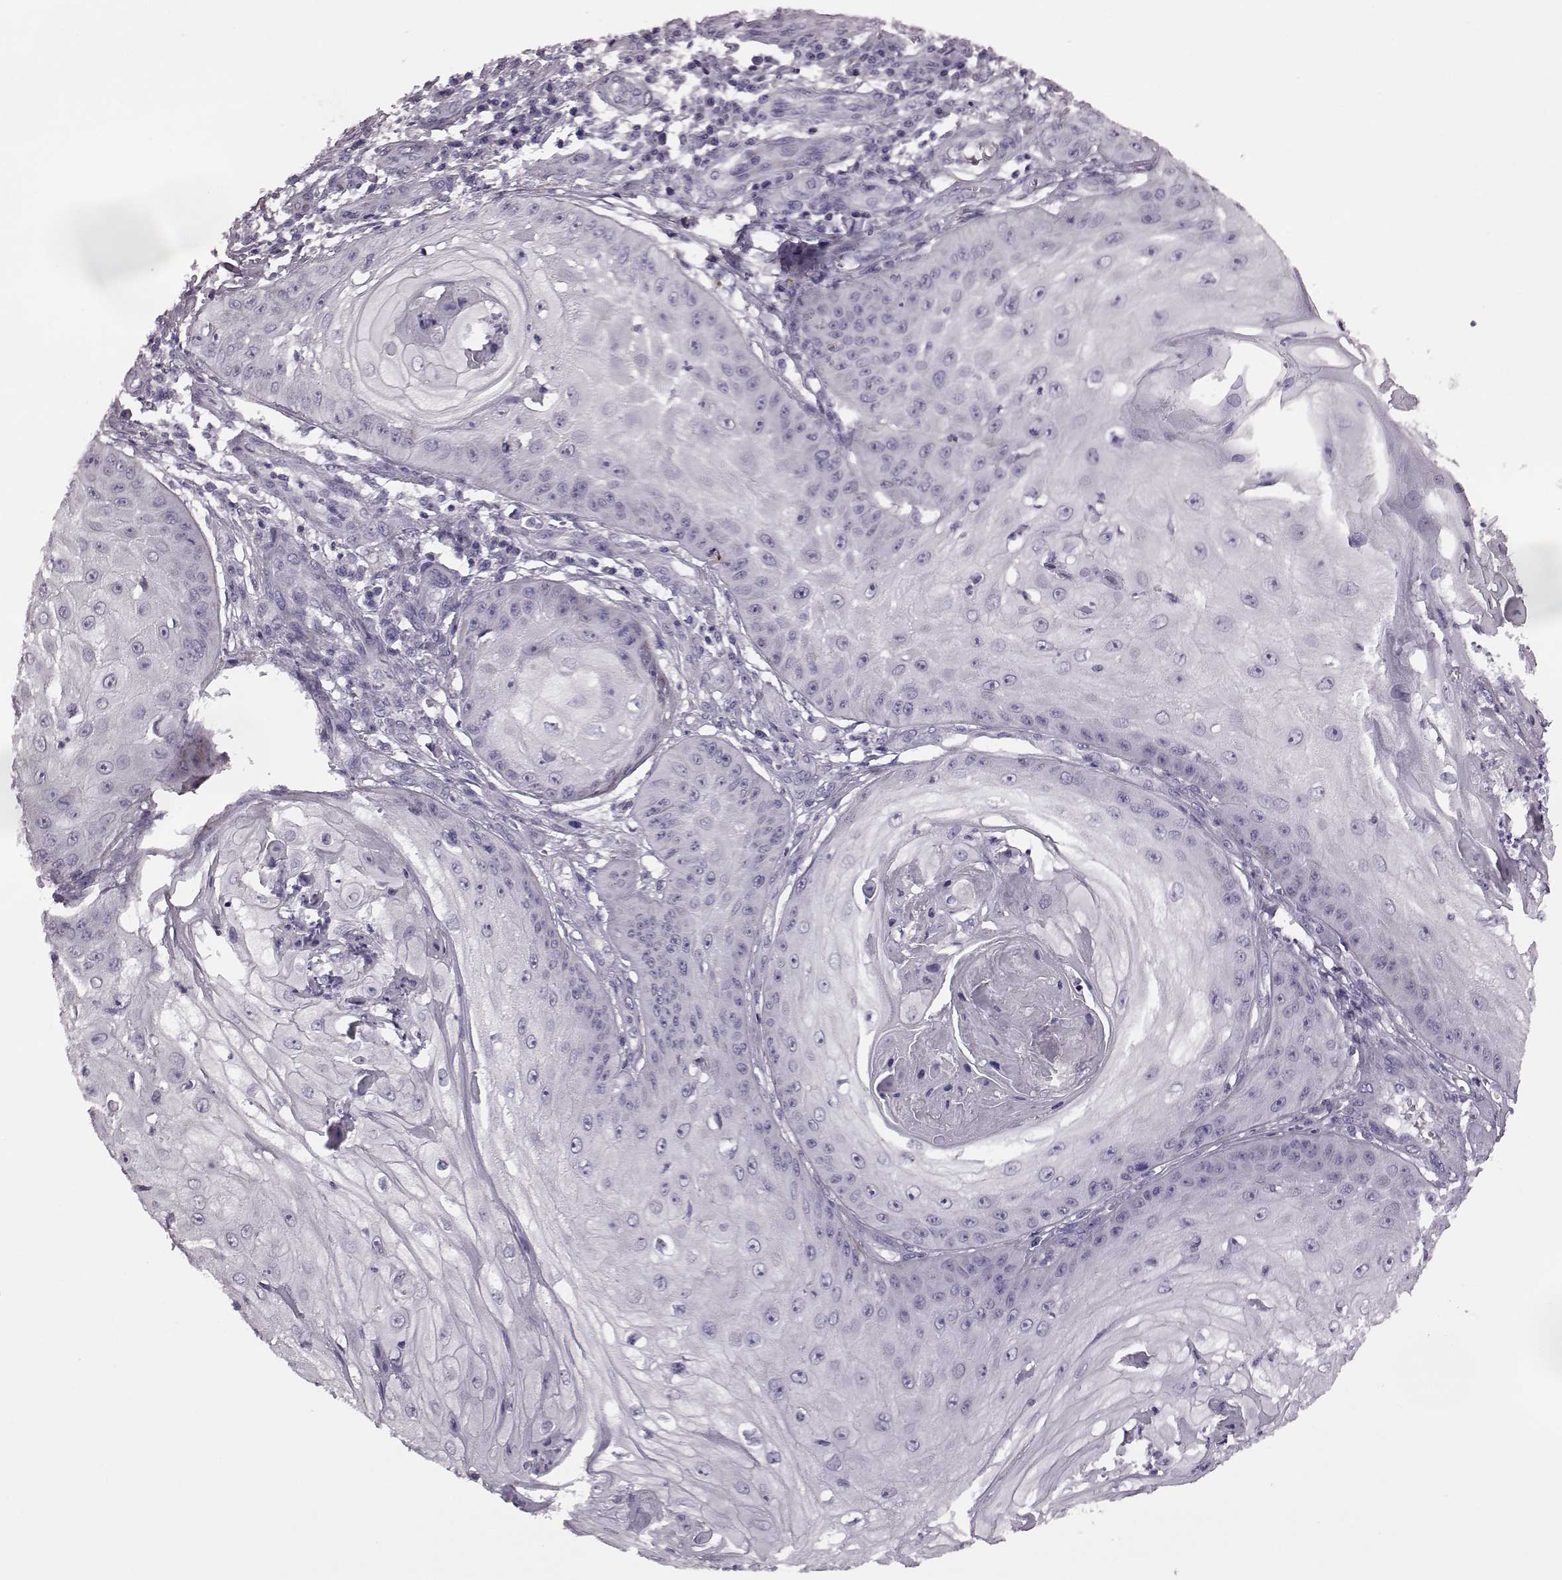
{"staining": {"intensity": "negative", "quantity": "none", "location": "none"}, "tissue": "skin cancer", "cell_type": "Tumor cells", "image_type": "cancer", "snomed": [{"axis": "morphology", "description": "Squamous cell carcinoma, NOS"}, {"axis": "topography", "description": "Skin"}], "caption": "There is no significant expression in tumor cells of skin cancer (squamous cell carcinoma). (DAB immunohistochemistry (IHC) with hematoxylin counter stain).", "gene": "RIMS2", "patient": {"sex": "male", "age": 70}}